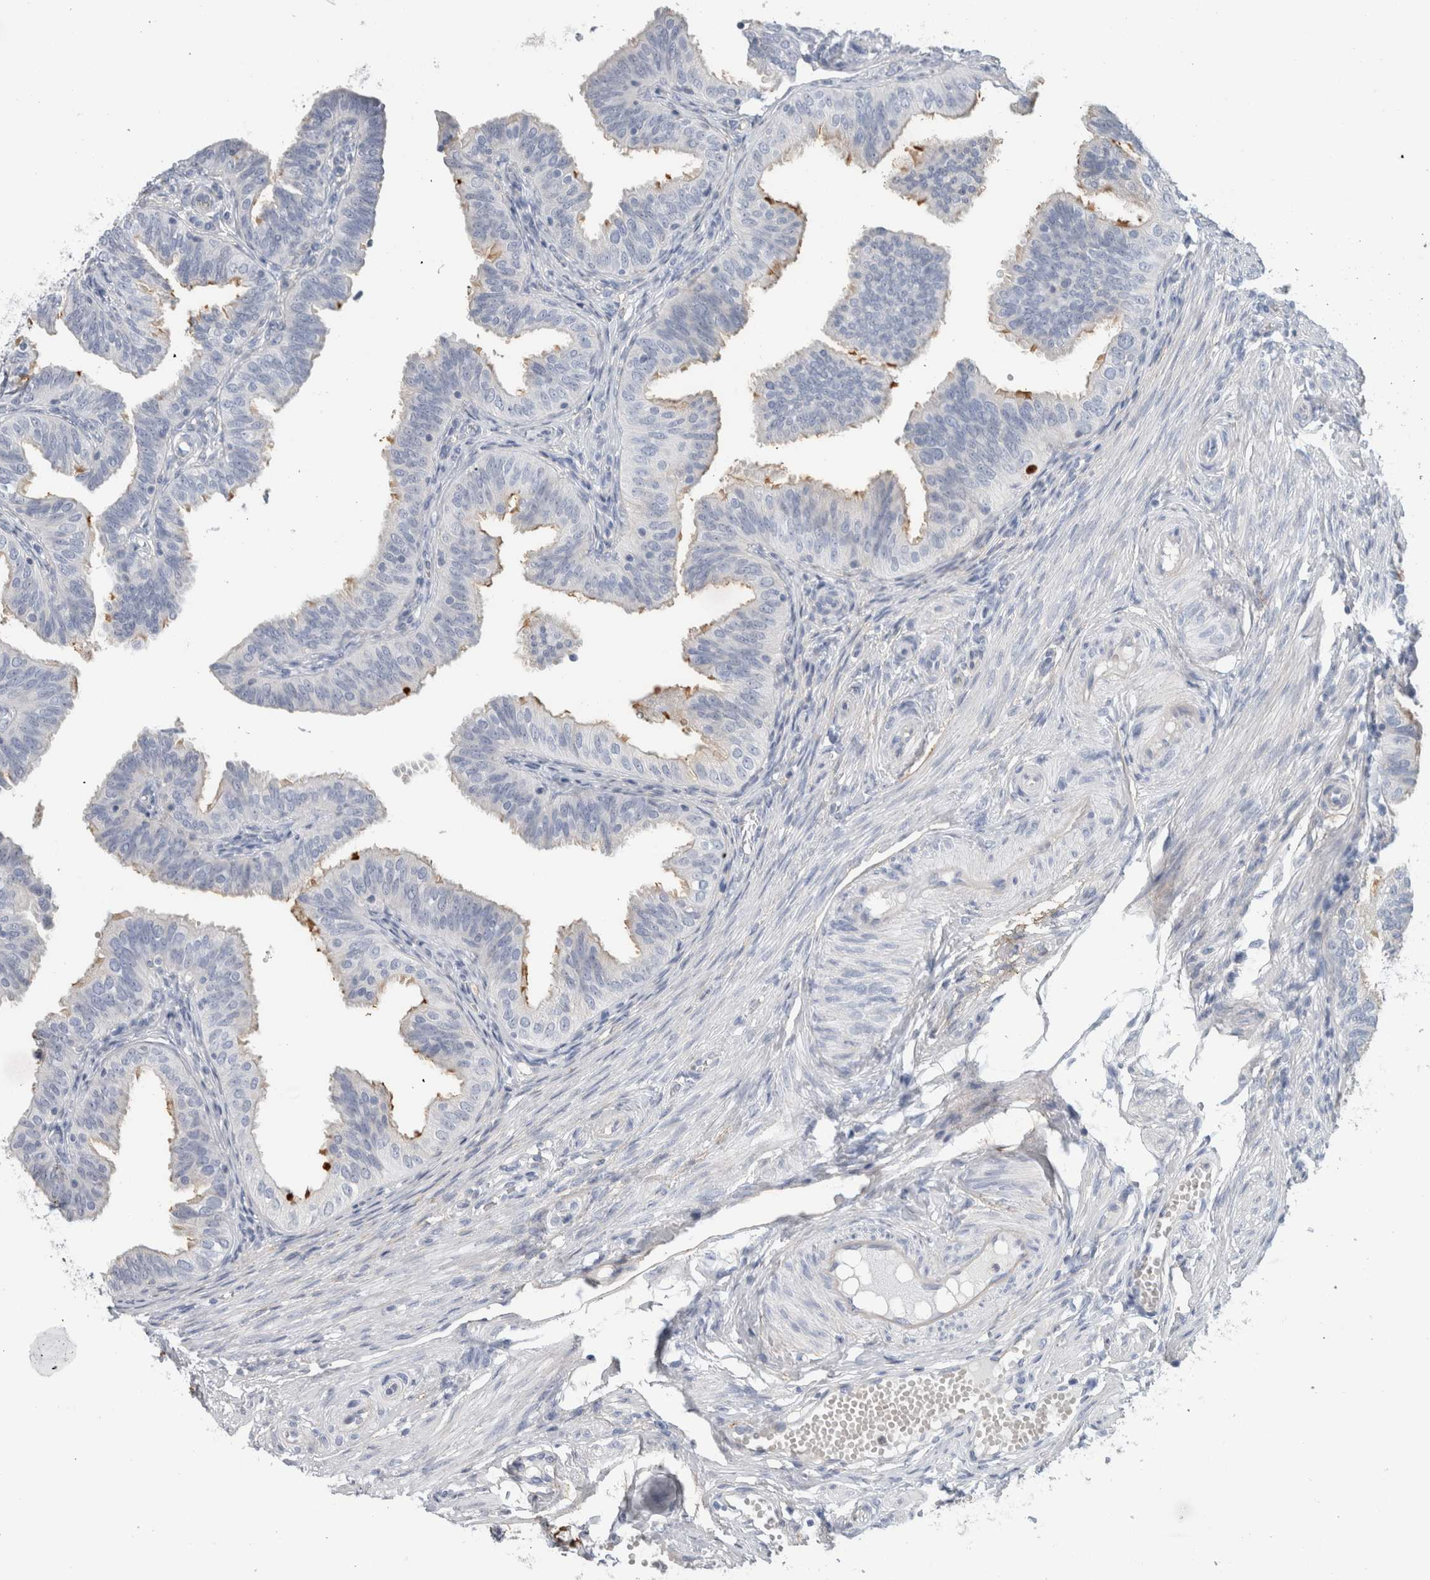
{"staining": {"intensity": "weak", "quantity": "<25%", "location": "cytoplasmic/membranous"}, "tissue": "fallopian tube", "cell_type": "Glandular cells", "image_type": "normal", "snomed": [{"axis": "morphology", "description": "Normal tissue, NOS"}, {"axis": "topography", "description": "Fallopian tube"}], "caption": "Immunohistochemistry (IHC) micrograph of benign fallopian tube stained for a protein (brown), which demonstrates no positivity in glandular cells.", "gene": "CD55", "patient": {"sex": "female", "age": 35}}